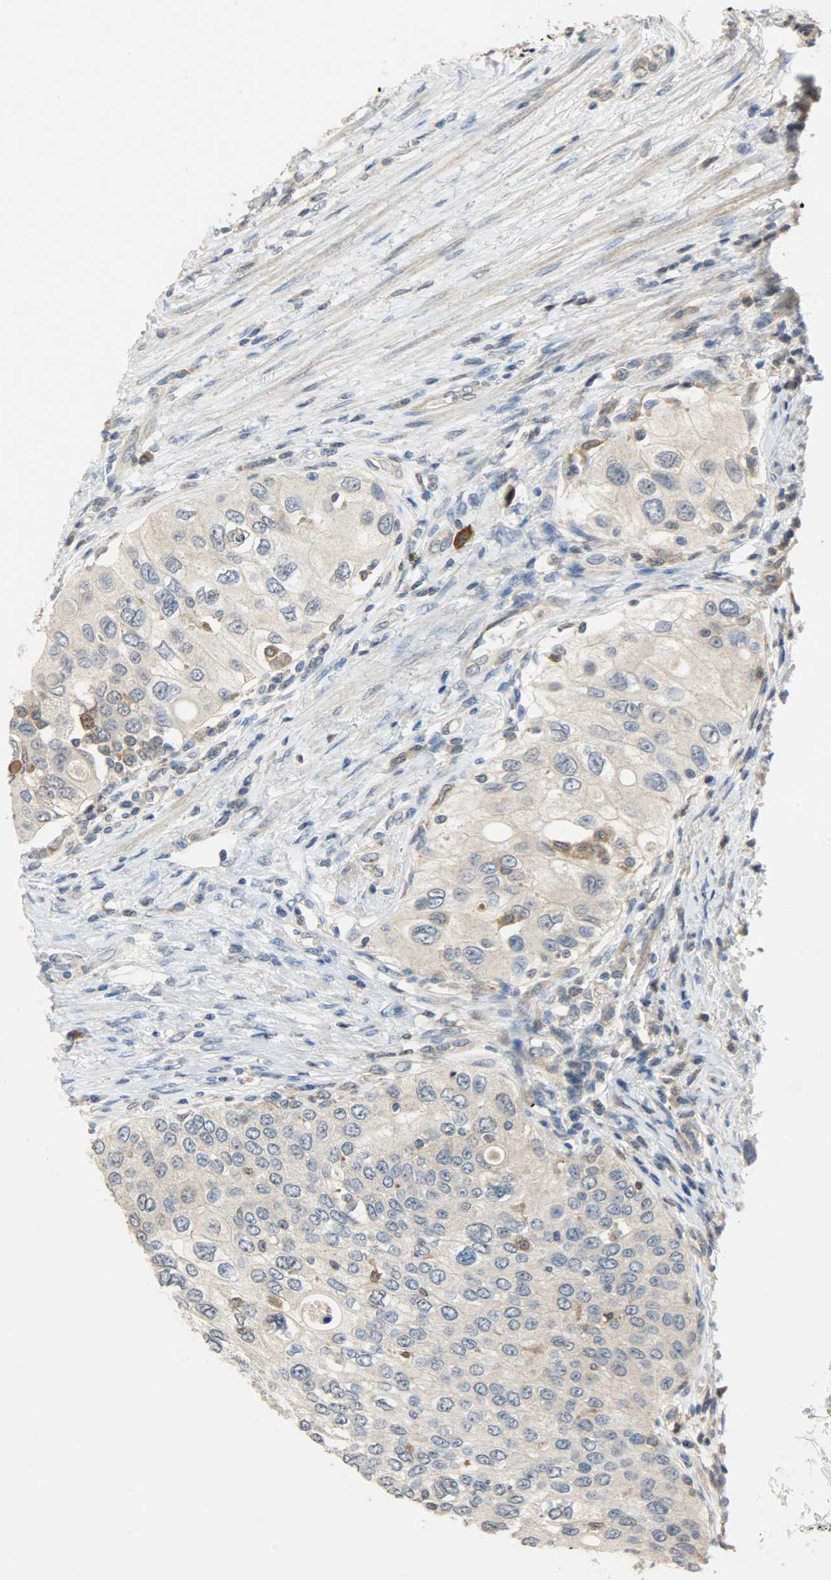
{"staining": {"intensity": "weak", "quantity": "25%-75%", "location": "cytoplasmic/membranous"}, "tissue": "urothelial cancer", "cell_type": "Tumor cells", "image_type": "cancer", "snomed": [{"axis": "morphology", "description": "Urothelial carcinoma, High grade"}, {"axis": "topography", "description": "Urinary bladder"}], "caption": "The micrograph shows immunohistochemical staining of urothelial cancer. There is weak cytoplasmic/membranous expression is present in about 25%-75% of tumor cells.", "gene": "TRIM21", "patient": {"sex": "female", "age": 56}}